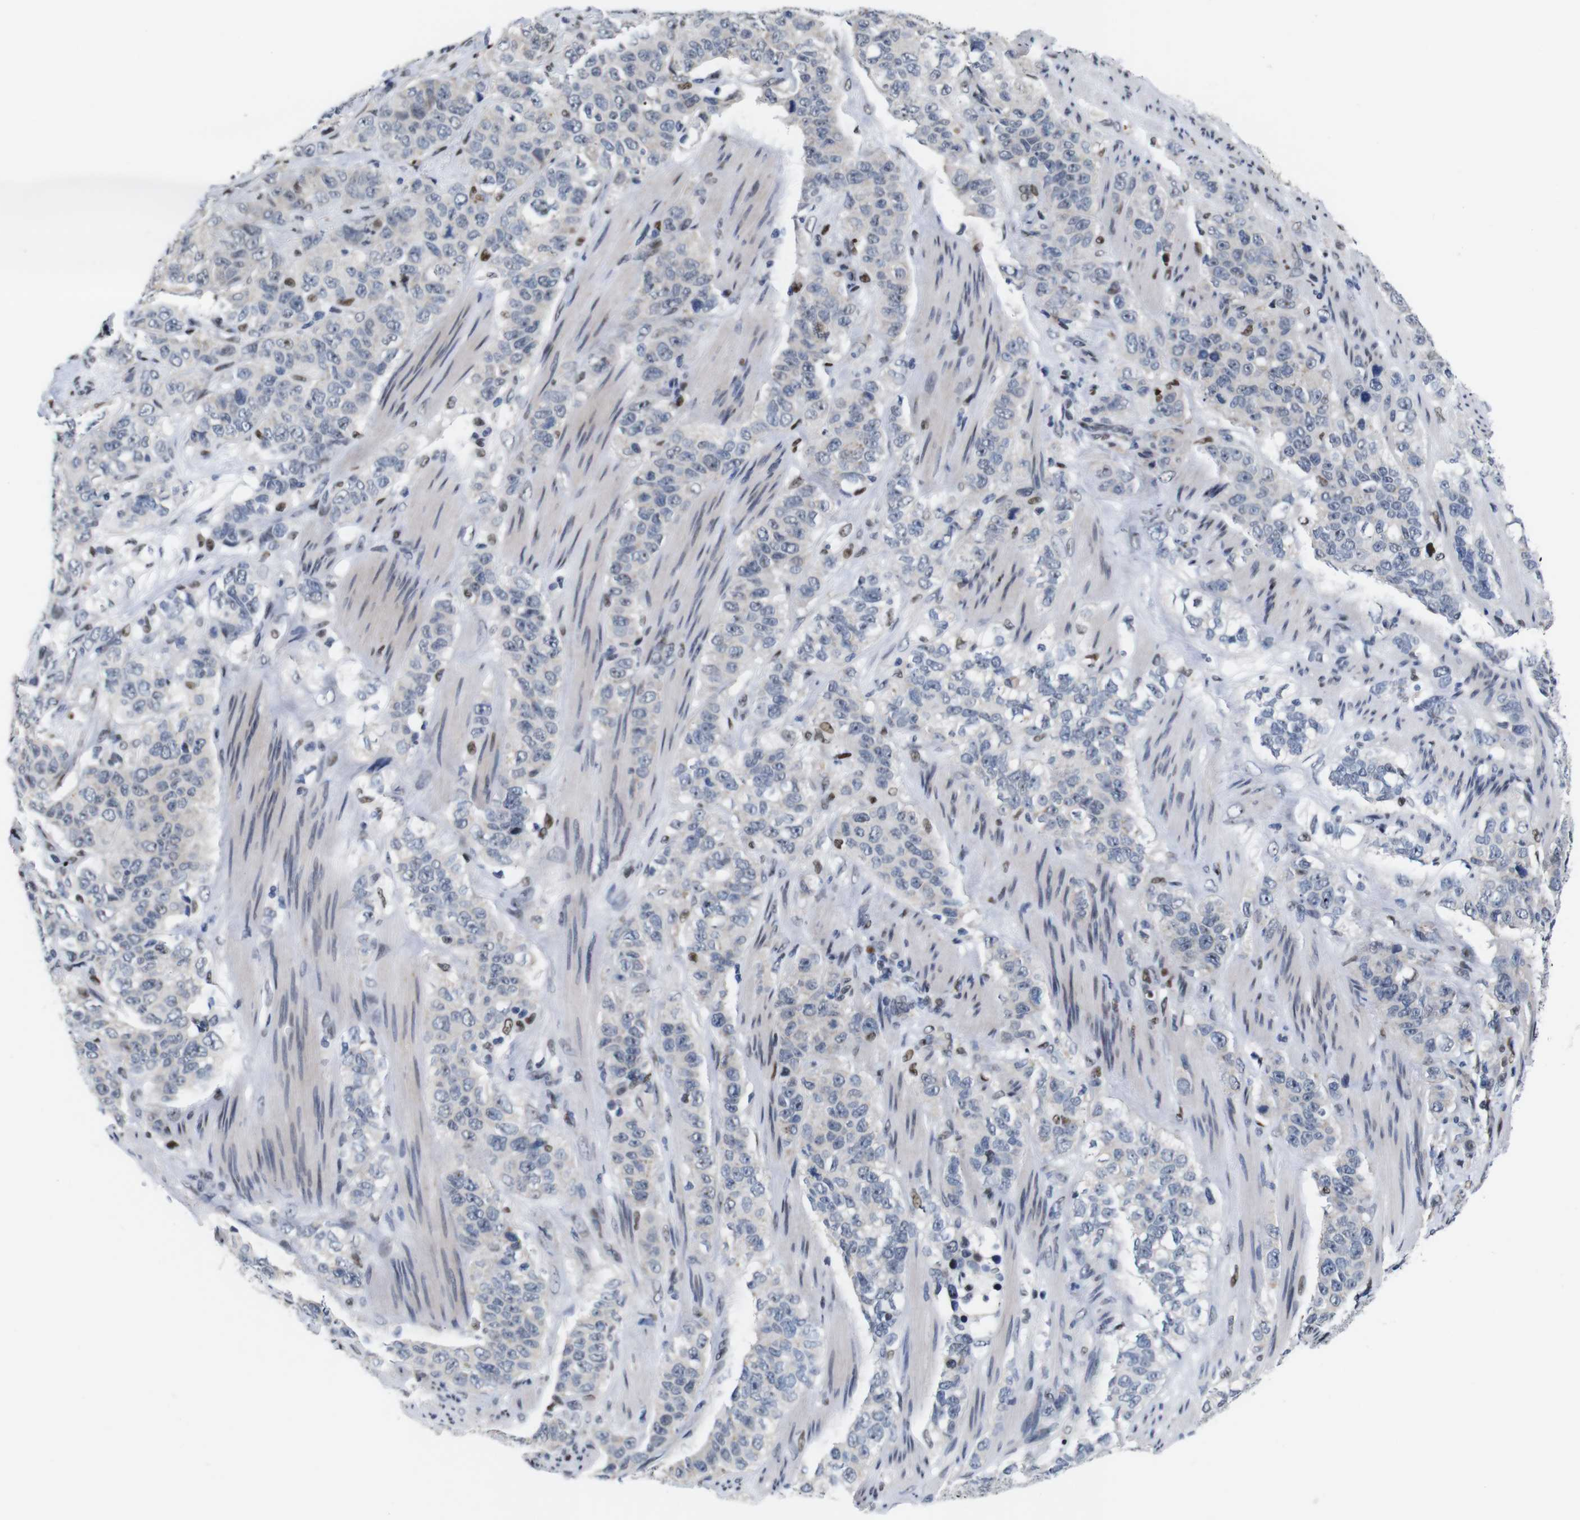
{"staining": {"intensity": "negative", "quantity": "none", "location": "none"}, "tissue": "stomach cancer", "cell_type": "Tumor cells", "image_type": "cancer", "snomed": [{"axis": "morphology", "description": "Adenocarcinoma, NOS"}, {"axis": "topography", "description": "Stomach"}], "caption": "There is no significant expression in tumor cells of stomach cancer (adenocarcinoma). (DAB (3,3'-diaminobenzidine) IHC visualized using brightfield microscopy, high magnification).", "gene": "GATA6", "patient": {"sex": "male", "age": 48}}